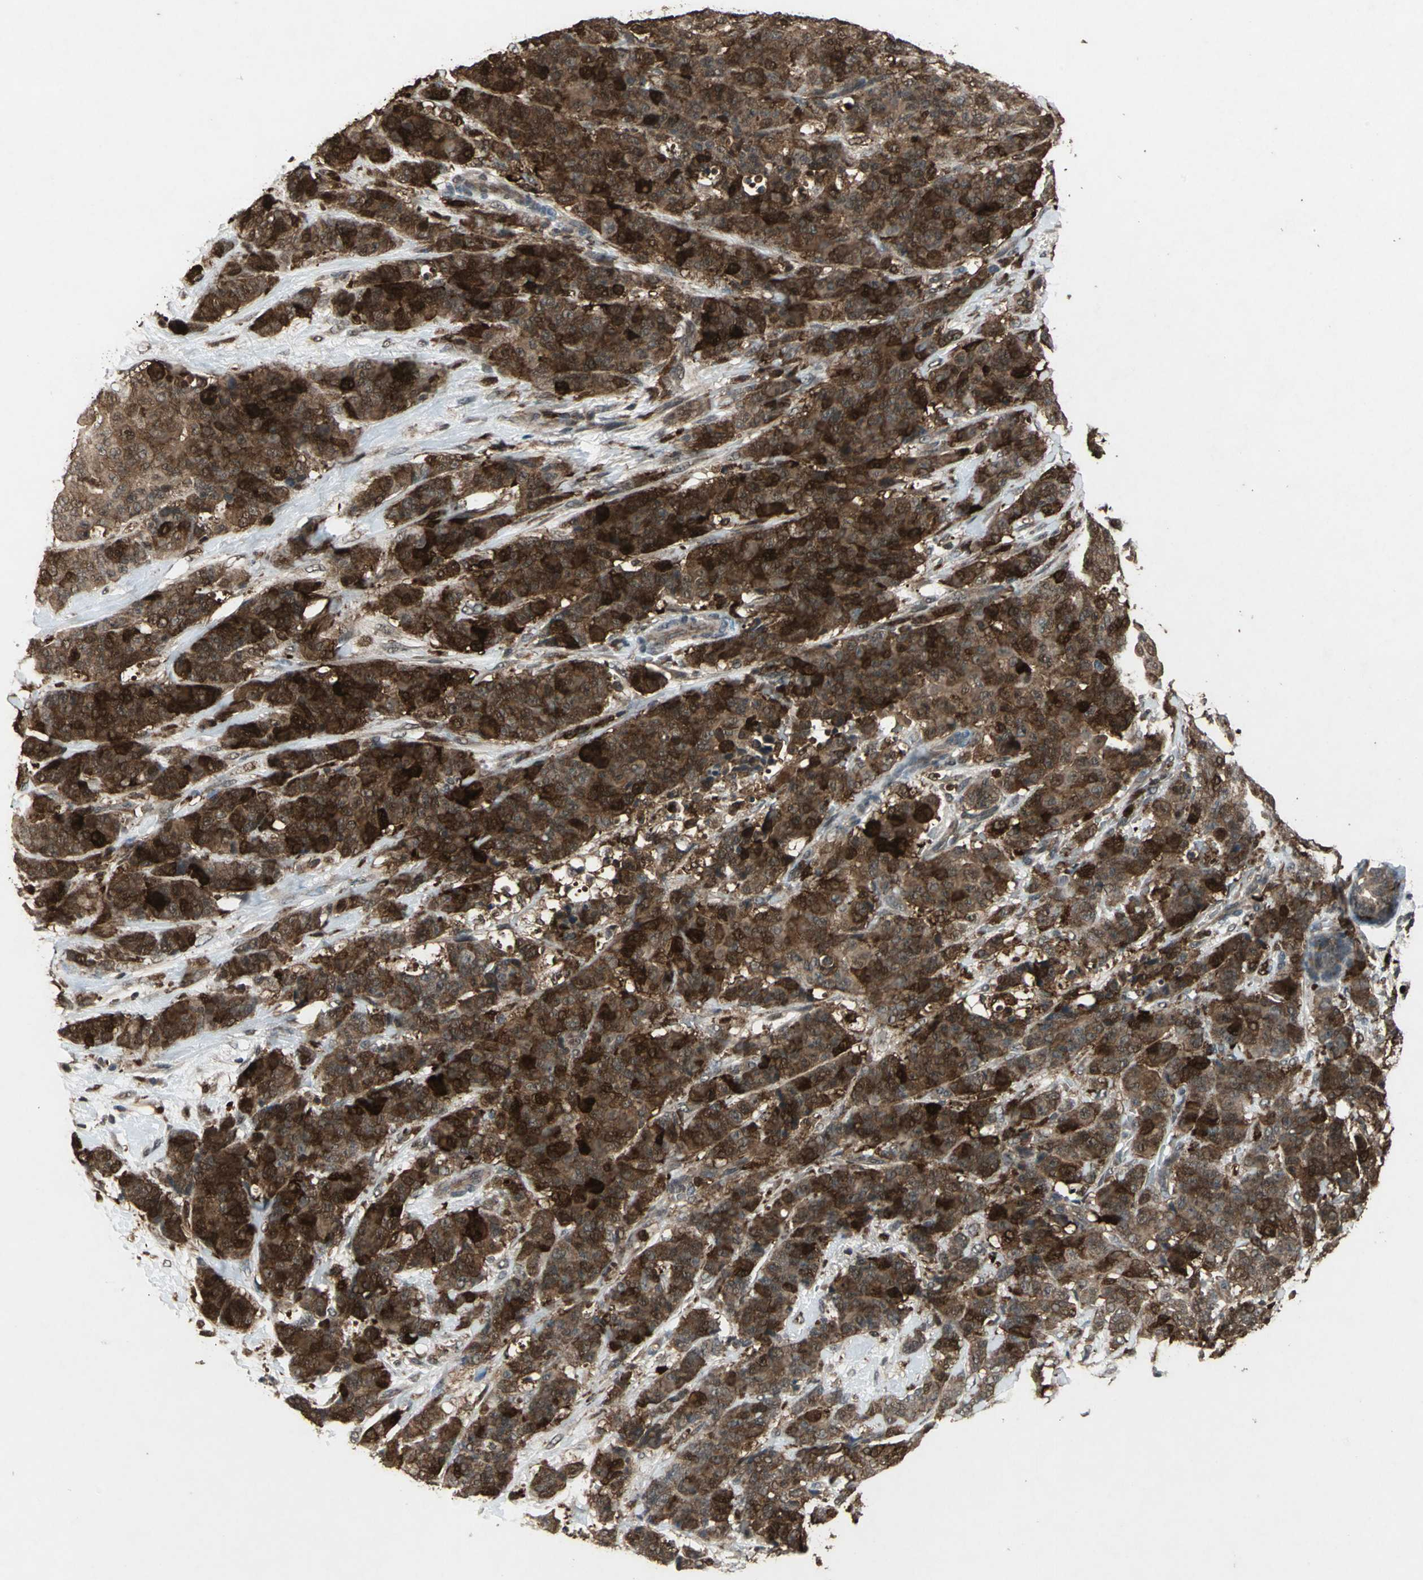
{"staining": {"intensity": "strong", "quantity": ">75%", "location": "cytoplasmic/membranous,nuclear"}, "tissue": "breast cancer", "cell_type": "Tumor cells", "image_type": "cancer", "snomed": [{"axis": "morphology", "description": "Duct carcinoma"}, {"axis": "topography", "description": "Breast"}], "caption": "Tumor cells show high levels of strong cytoplasmic/membranous and nuclear expression in approximately >75% of cells in breast invasive ductal carcinoma.", "gene": "PYCARD", "patient": {"sex": "female", "age": 40}}